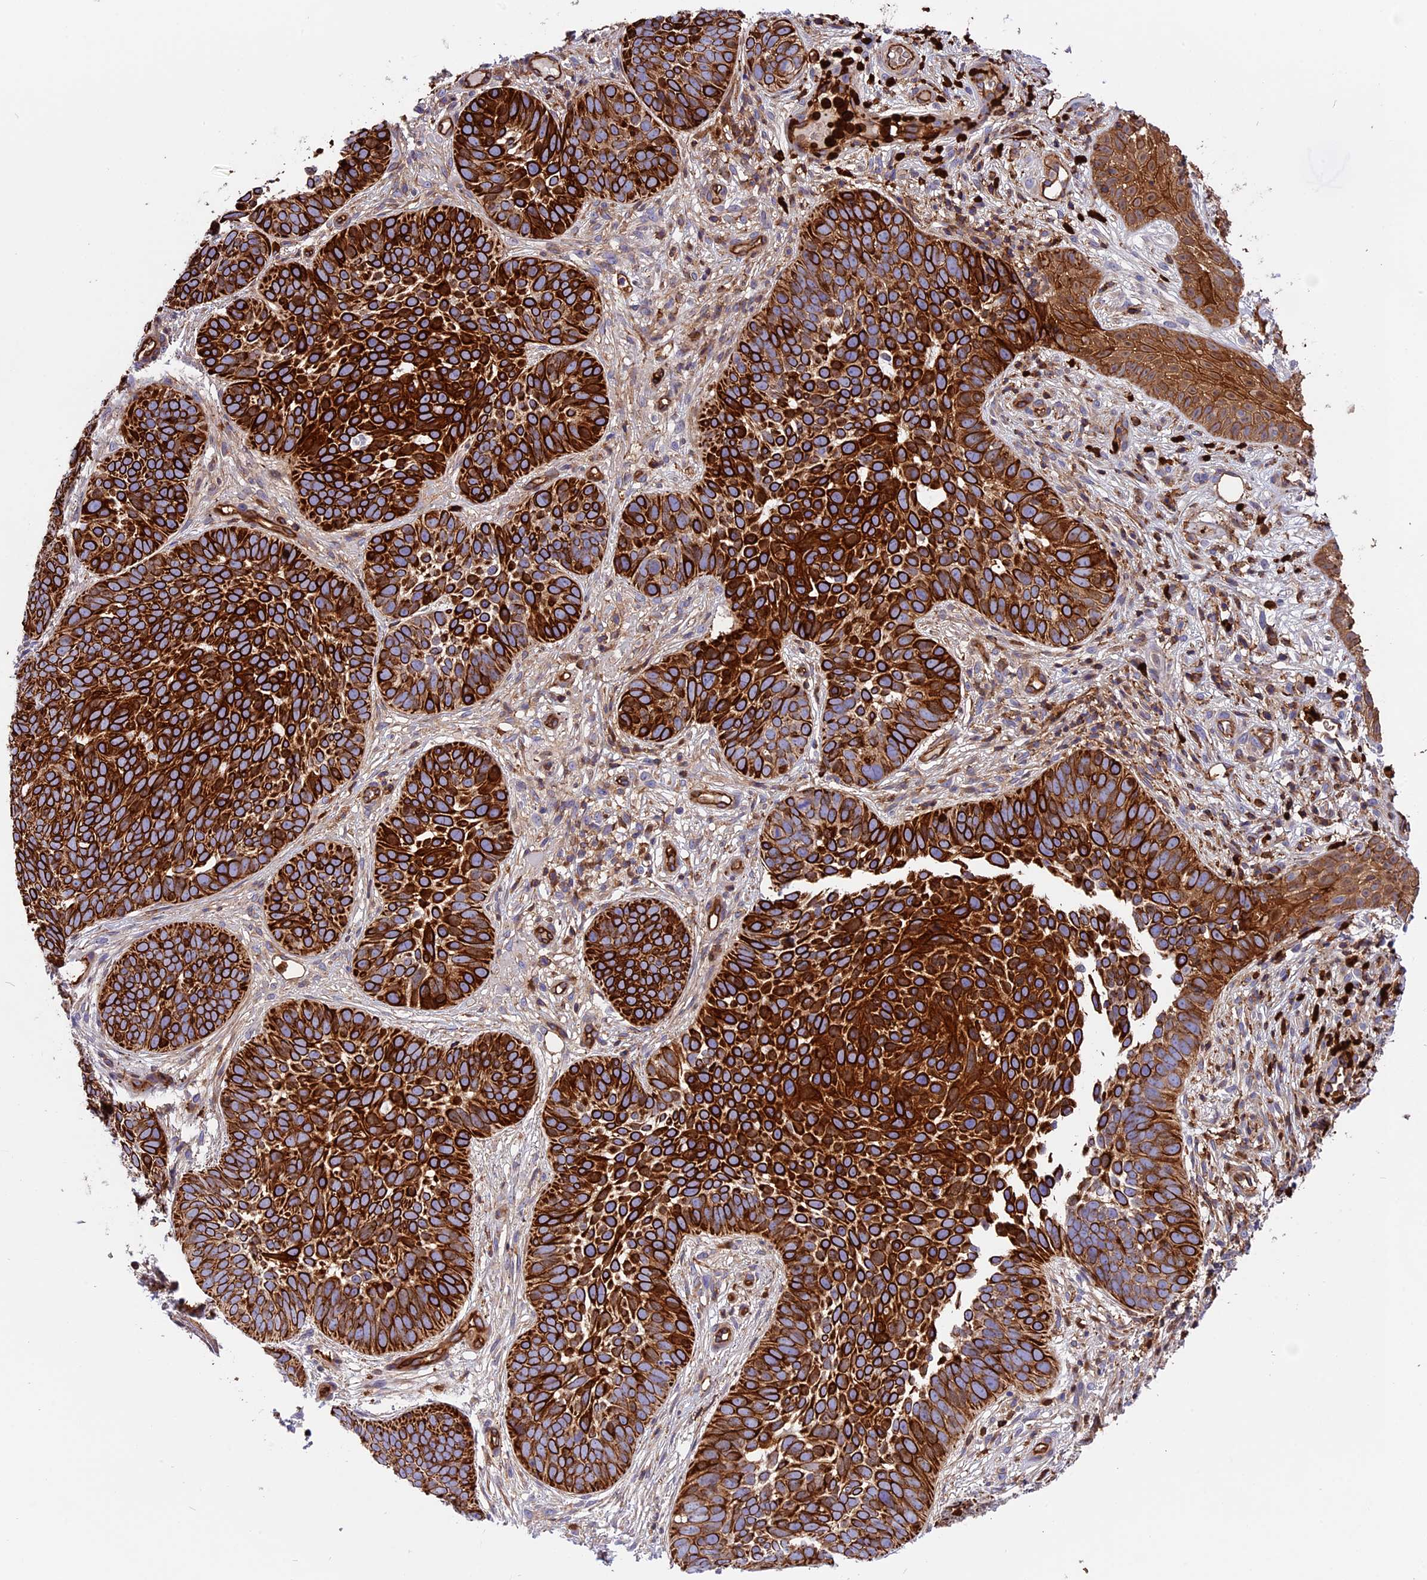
{"staining": {"intensity": "strong", "quantity": ">75%", "location": "cytoplasmic/membranous"}, "tissue": "skin cancer", "cell_type": "Tumor cells", "image_type": "cancer", "snomed": [{"axis": "morphology", "description": "Basal cell carcinoma"}, {"axis": "topography", "description": "Skin"}], "caption": "IHC of basal cell carcinoma (skin) reveals high levels of strong cytoplasmic/membranous expression in approximately >75% of tumor cells.", "gene": "CD99L2", "patient": {"sex": "male", "age": 89}}